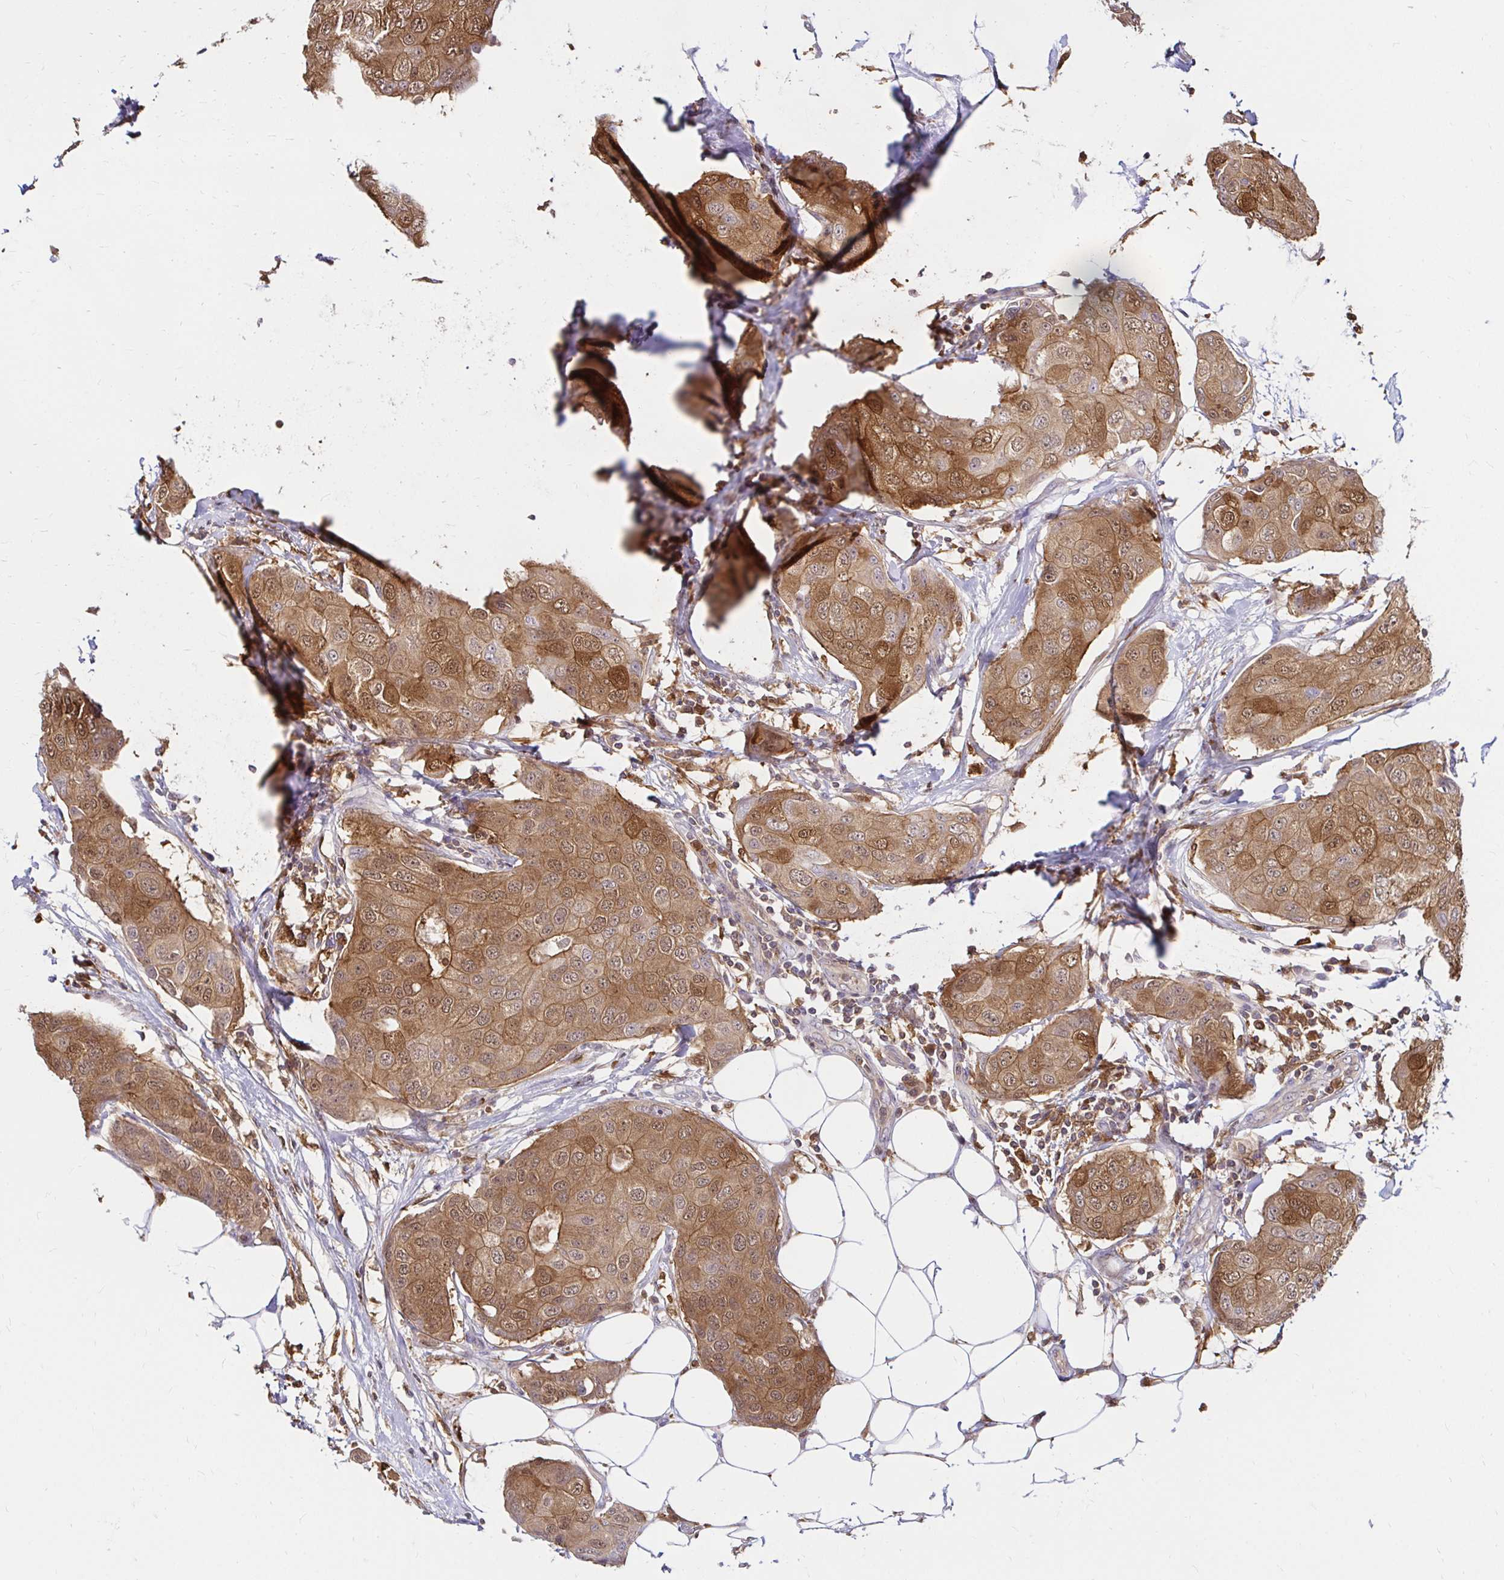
{"staining": {"intensity": "moderate", "quantity": ">75%", "location": "cytoplasmic/membranous"}, "tissue": "breast cancer", "cell_type": "Tumor cells", "image_type": "cancer", "snomed": [{"axis": "morphology", "description": "Duct carcinoma"}, {"axis": "topography", "description": "Breast"}, {"axis": "topography", "description": "Lymph node"}], "caption": "IHC image of neoplastic tissue: breast infiltrating ductal carcinoma stained using immunohistochemistry (IHC) shows medium levels of moderate protein expression localized specifically in the cytoplasmic/membranous of tumor cells, appearing as a cytoplasmic/membranous brown color.", "gene": "PYCARD", "patient": {"sex": "female", "age": 80}}